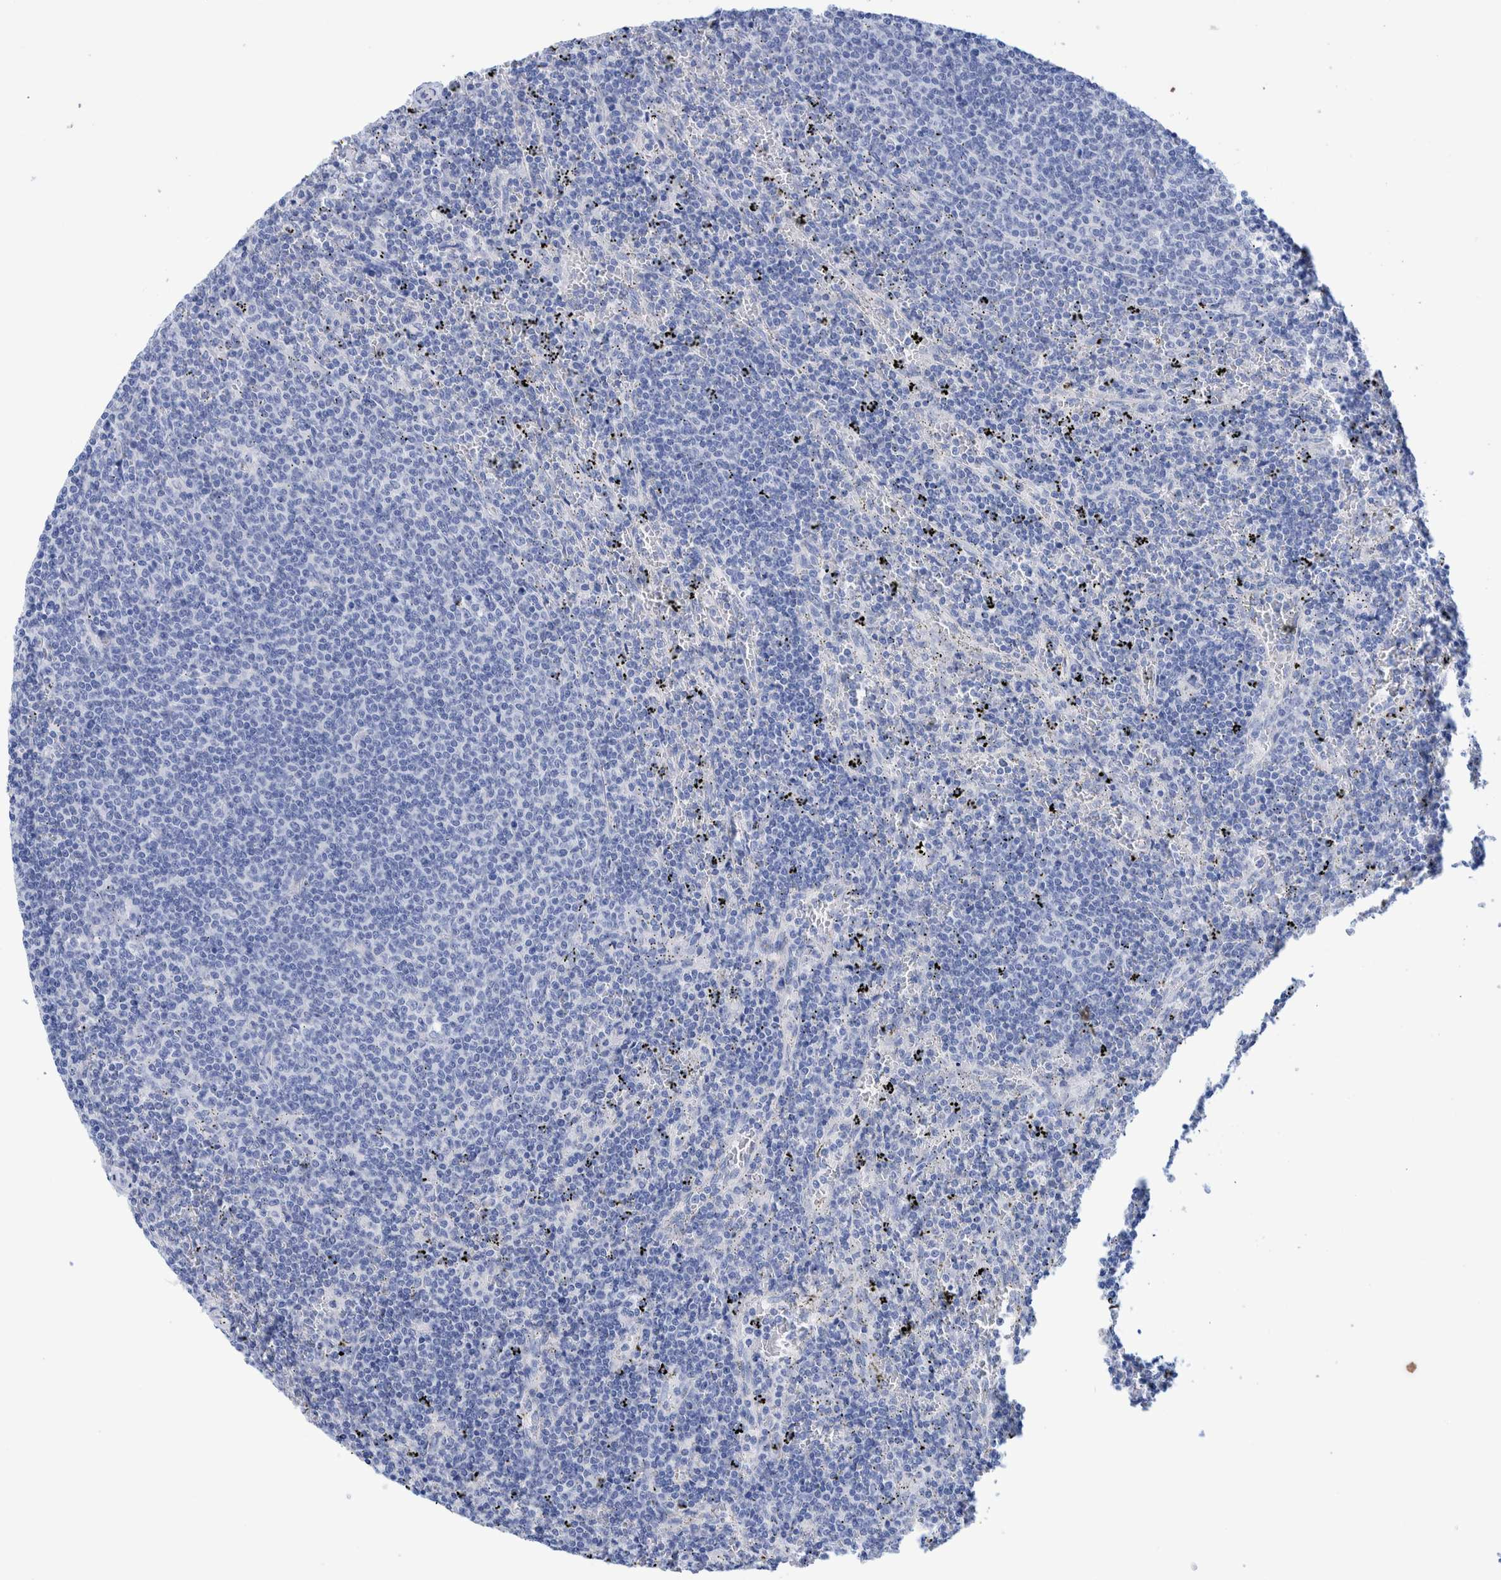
{"staining": {"intensity": "negative", "quantity": "none", "location": "none"}, "tissue": "lymphoma", "cell_type": "Tumor cells", "image_type": "cancer", "snomed": [{"axis": "morphology", "description": "Malignant lymphoma, non-Hodgkin's type, Low grade"}, {"axis": "topography", "description": "Spleen"}], "caption": "DAB immunohistochemical staining of lymphoma demonstrates no significant positivity in tumor cells.", "gene": "PERP", "patient": {"sex": "female", "age": 50}}